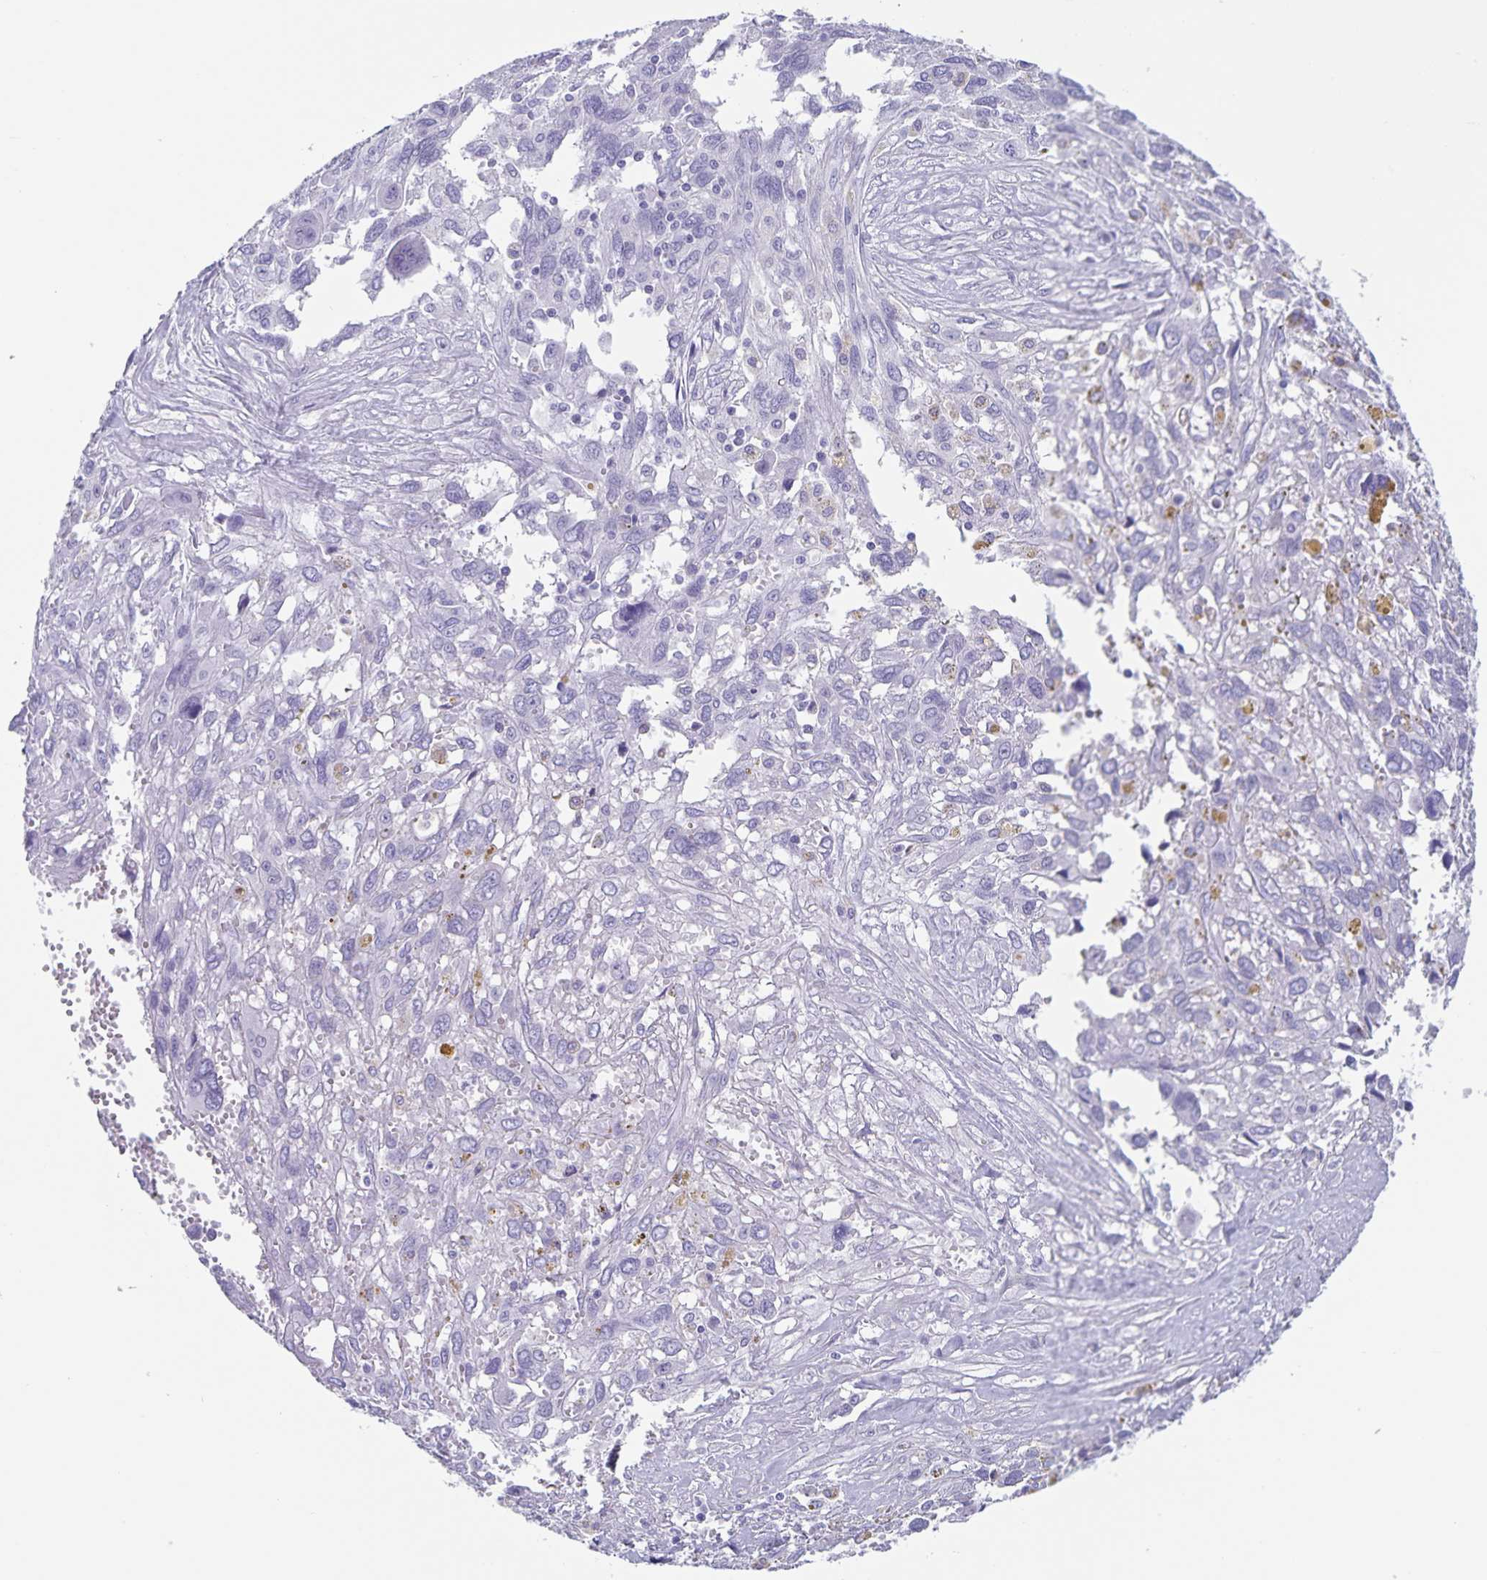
{"staining": {"intensity": "negative", "quantity": "none", "location": "none"}, "tissue": "pancreatic cancer", "cell_type": "Tumor cells", "image_type": "cancer", "snomed": [{"axis": "morphology", "description": "Adenocarcinoma, NOS"}, {"axis": "topography", "description": "Pancreas"}], "caption": "There is no significant positivity in tumor cells of pancreatic cancer (adenocarcinoma).", "gene": "C11orf42", "patient": {"sex": "female", "age": 47}}